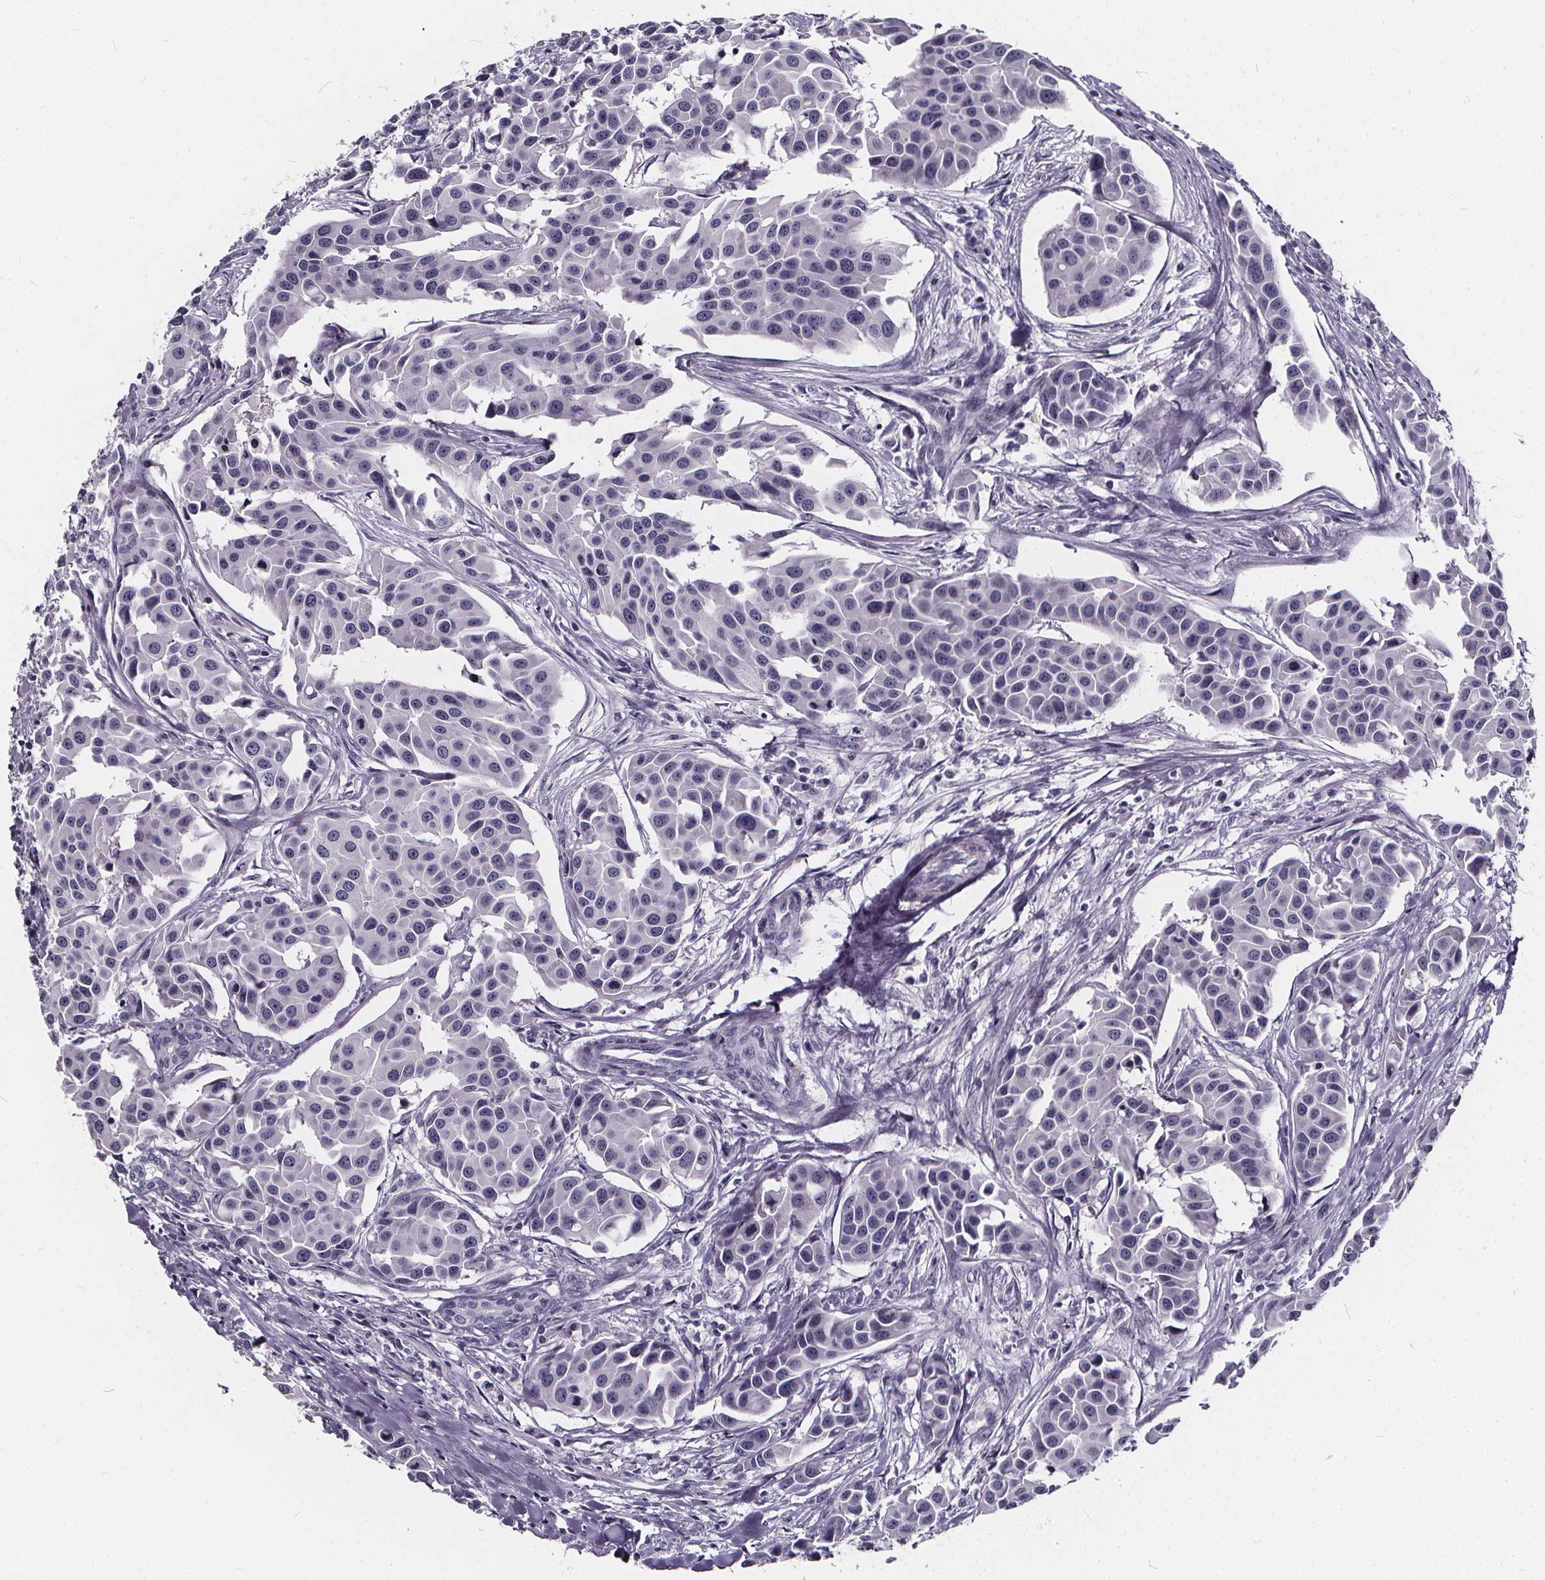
{"staining": {"intensity": "negative", "quantity": "none", "location": "none"}, "tissue": "head and neck cancer", "cell_type": "Tumor cells", "image_type": "cancer", "snomed": [{"axis": "morphology", "description": "Adenocarcinoma, NOS"}, {"axis": "topography", "description": "Head-Neck"}], "caption": "Head and neck cancer (adenocarcinoma) stained for a protein using immunohistochemistry demonstrates no staining tumor cells.", "gene": "SPEF2", "patient": {"sex": "male", "age": 76}}